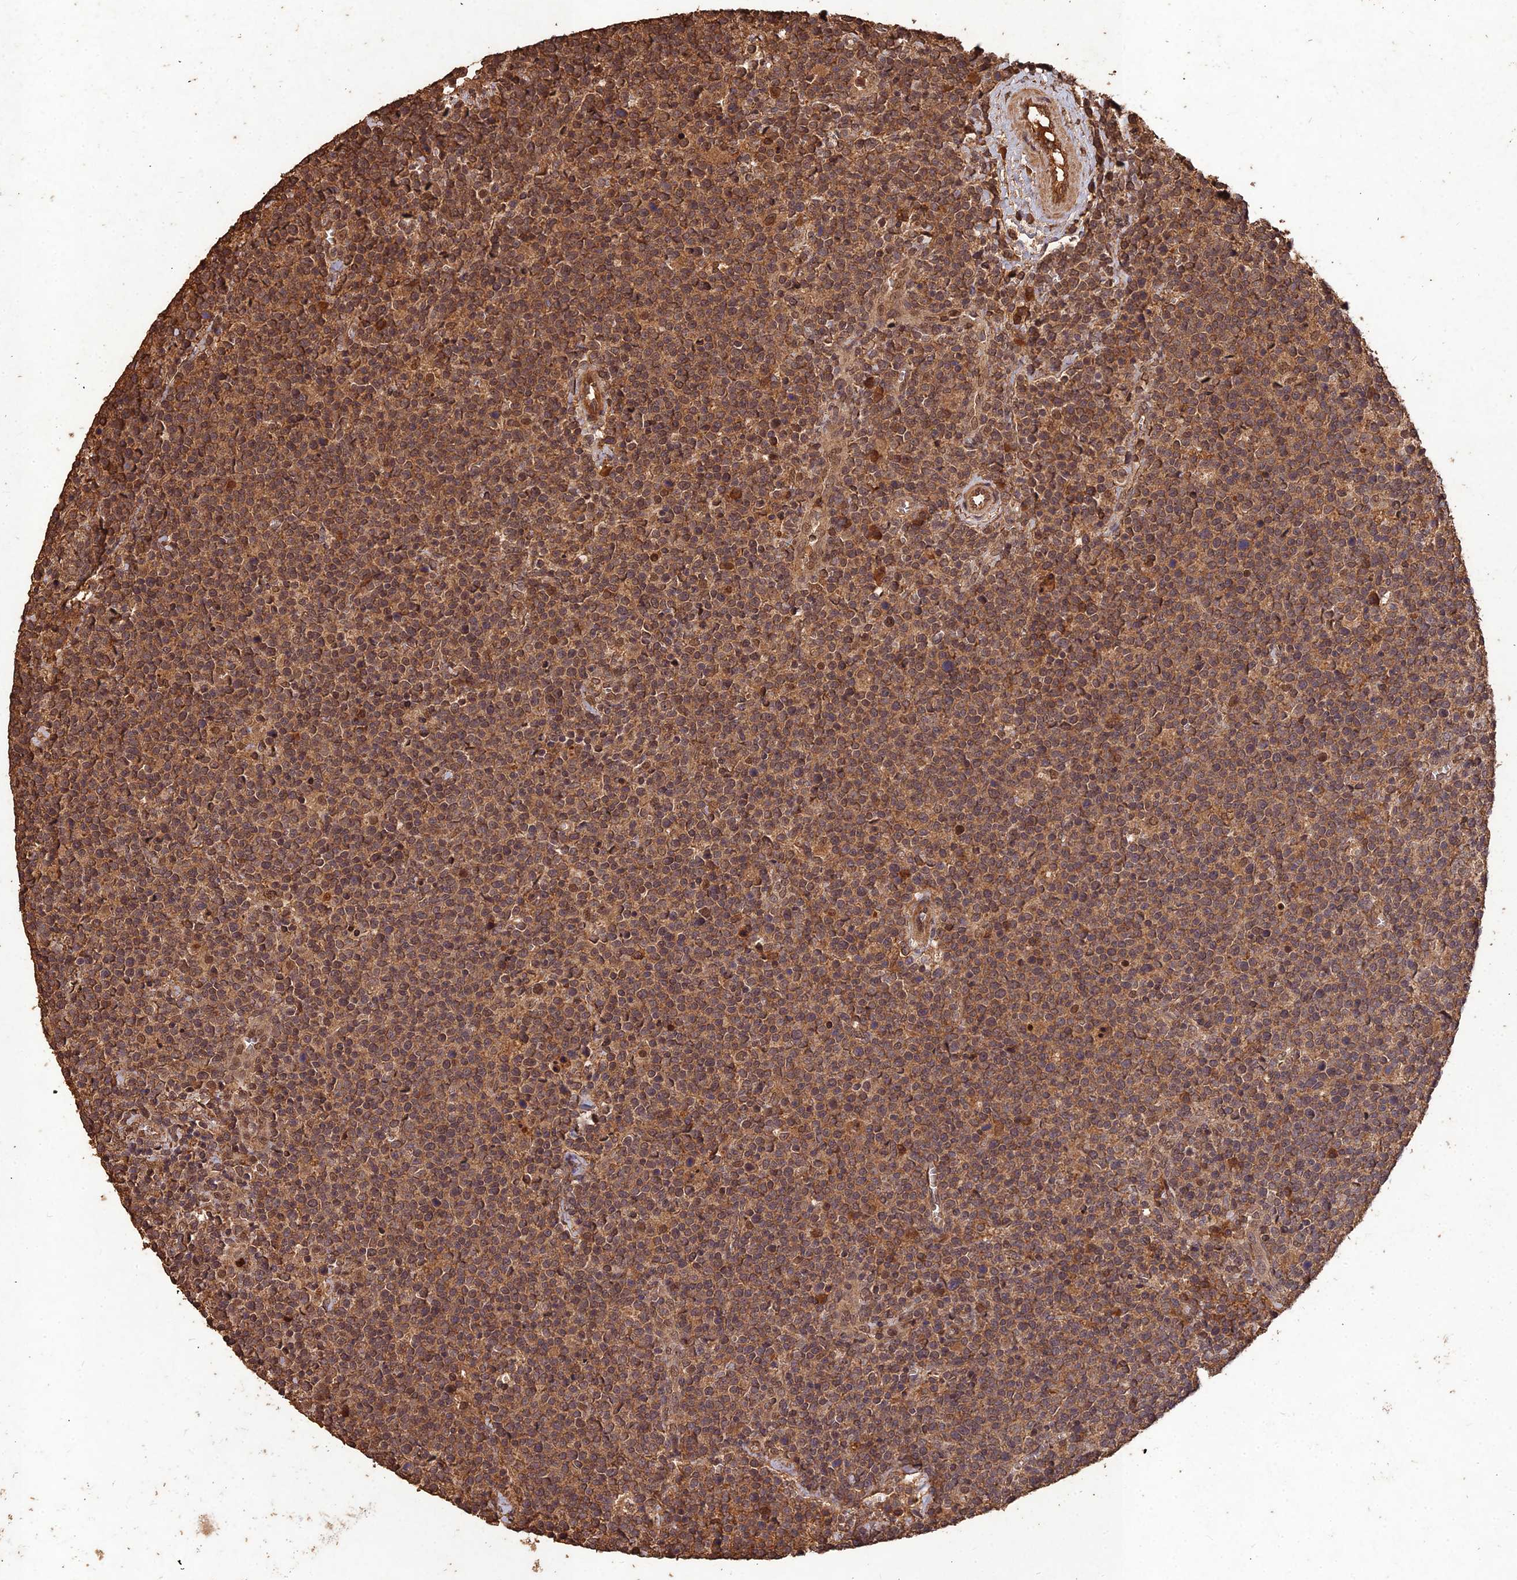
{"staining": {"intensity": "moderate", "quantity": ">75%", "location": "cytoplasmic/membranous"}, "tissue": "lymphoma", "cell_type": "Tumor cells", "image_type": "cancer", "snomed": [{"axis": "morphology", "description": "Malignant lymphoma, non-Hodgkin's type, High grade"}, {"axis": "topography", "description": "Lymph node"}], "caption": "IHC micrograph of lymphoma stained for a protein (brown), which exhibits medium levels of moderate cytoplasmic/membranous staining in about >75% of tumor cells.", "gene": "SYMPK", "patient": {"sex": "male", "age": 61}}